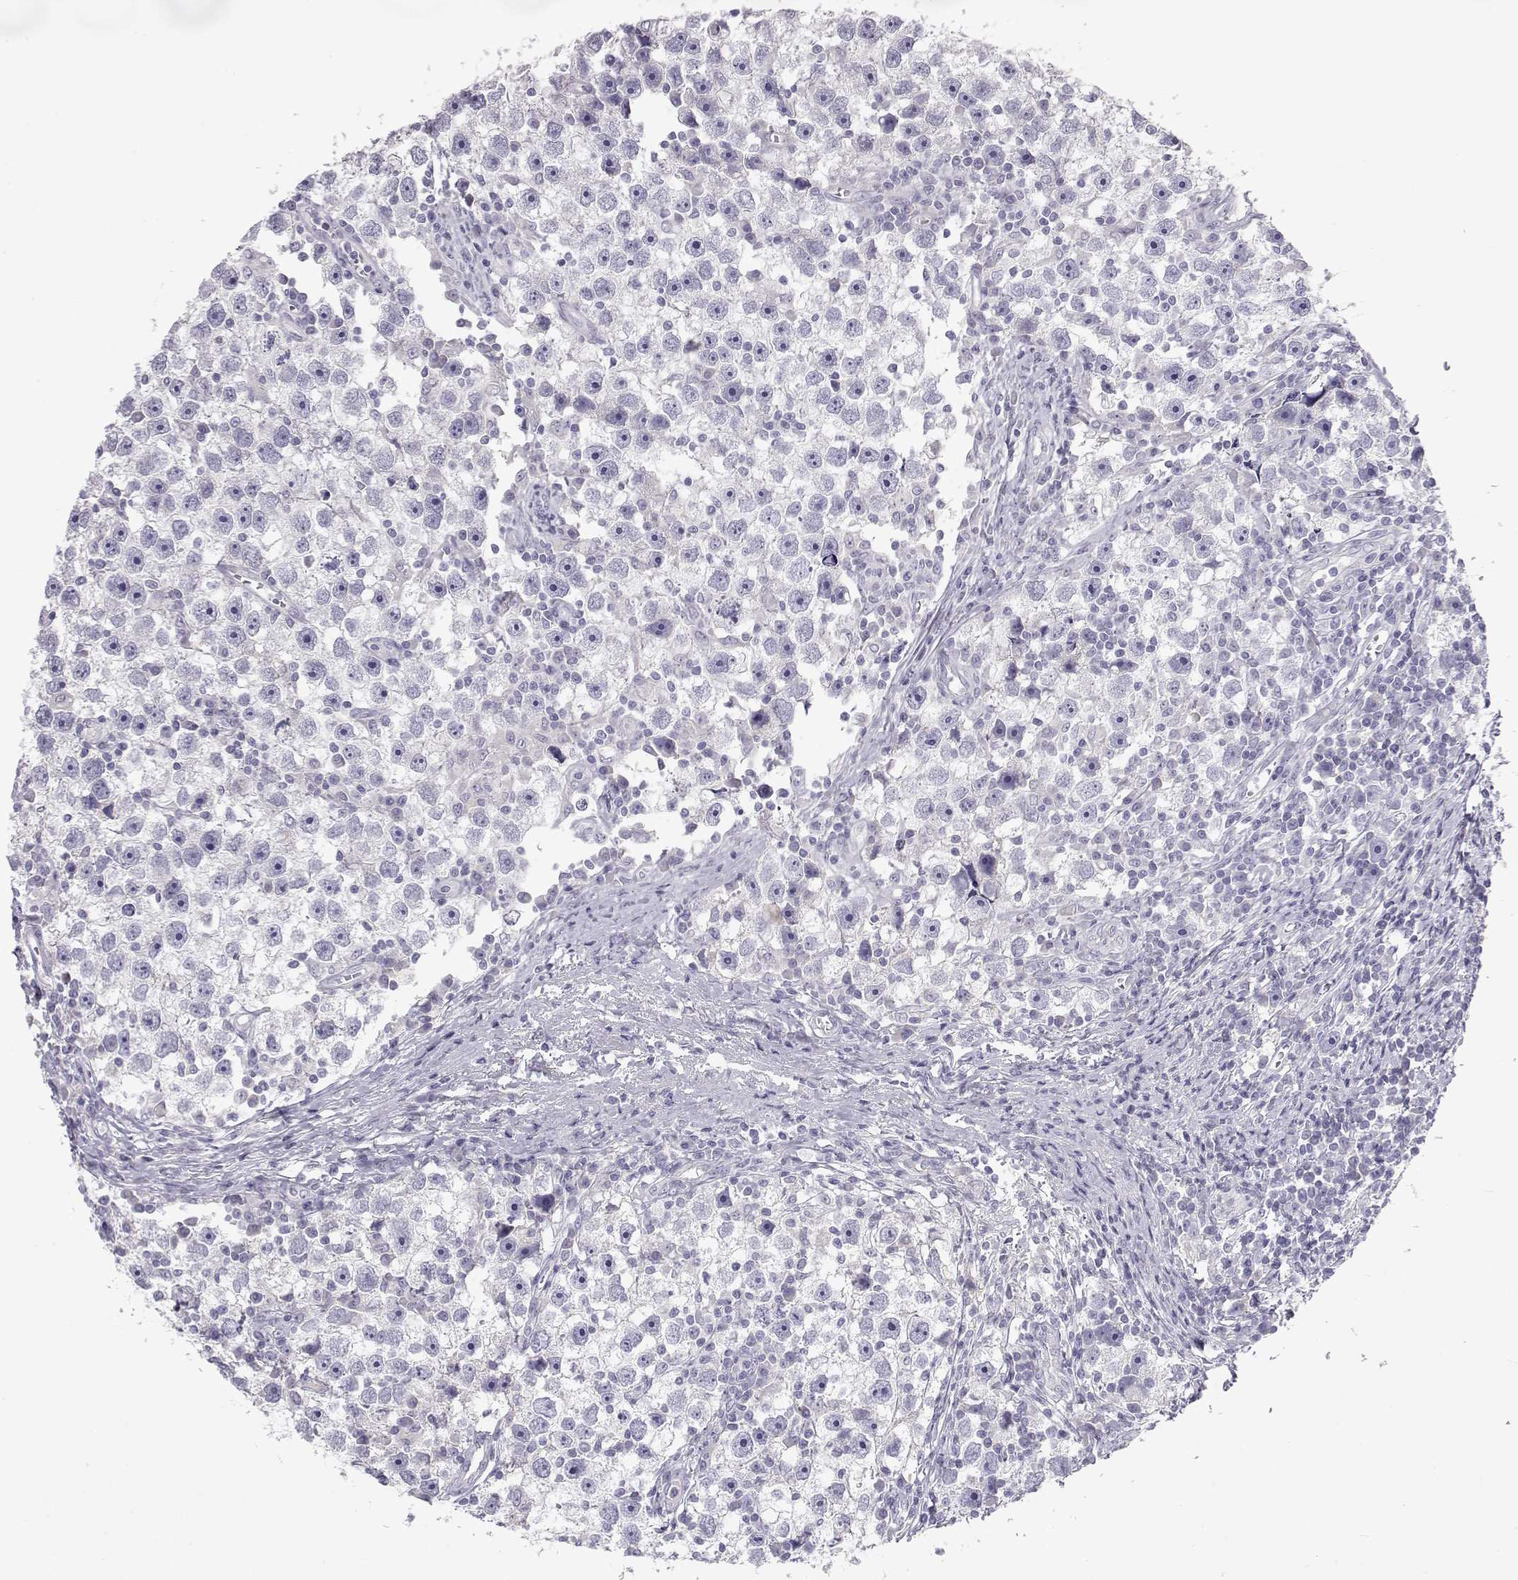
{"staining": {"intensity": "negative", "quantity": "none", "location": "none"}, "tissue": "testis cancer", "cell_type": "Tumor cells", "image_type": "cancer", "snomed": [{"axis": "morphology", "description": "Seminoma, NOS"}, {"axis": "topography", "description": "Testis"}], "caption": "Testis cancer was stained to show a protein in brown. There is no significant staining in tumor cells.", "gene": "GPR26", "patient": {"sex": "male", "age": 30}}